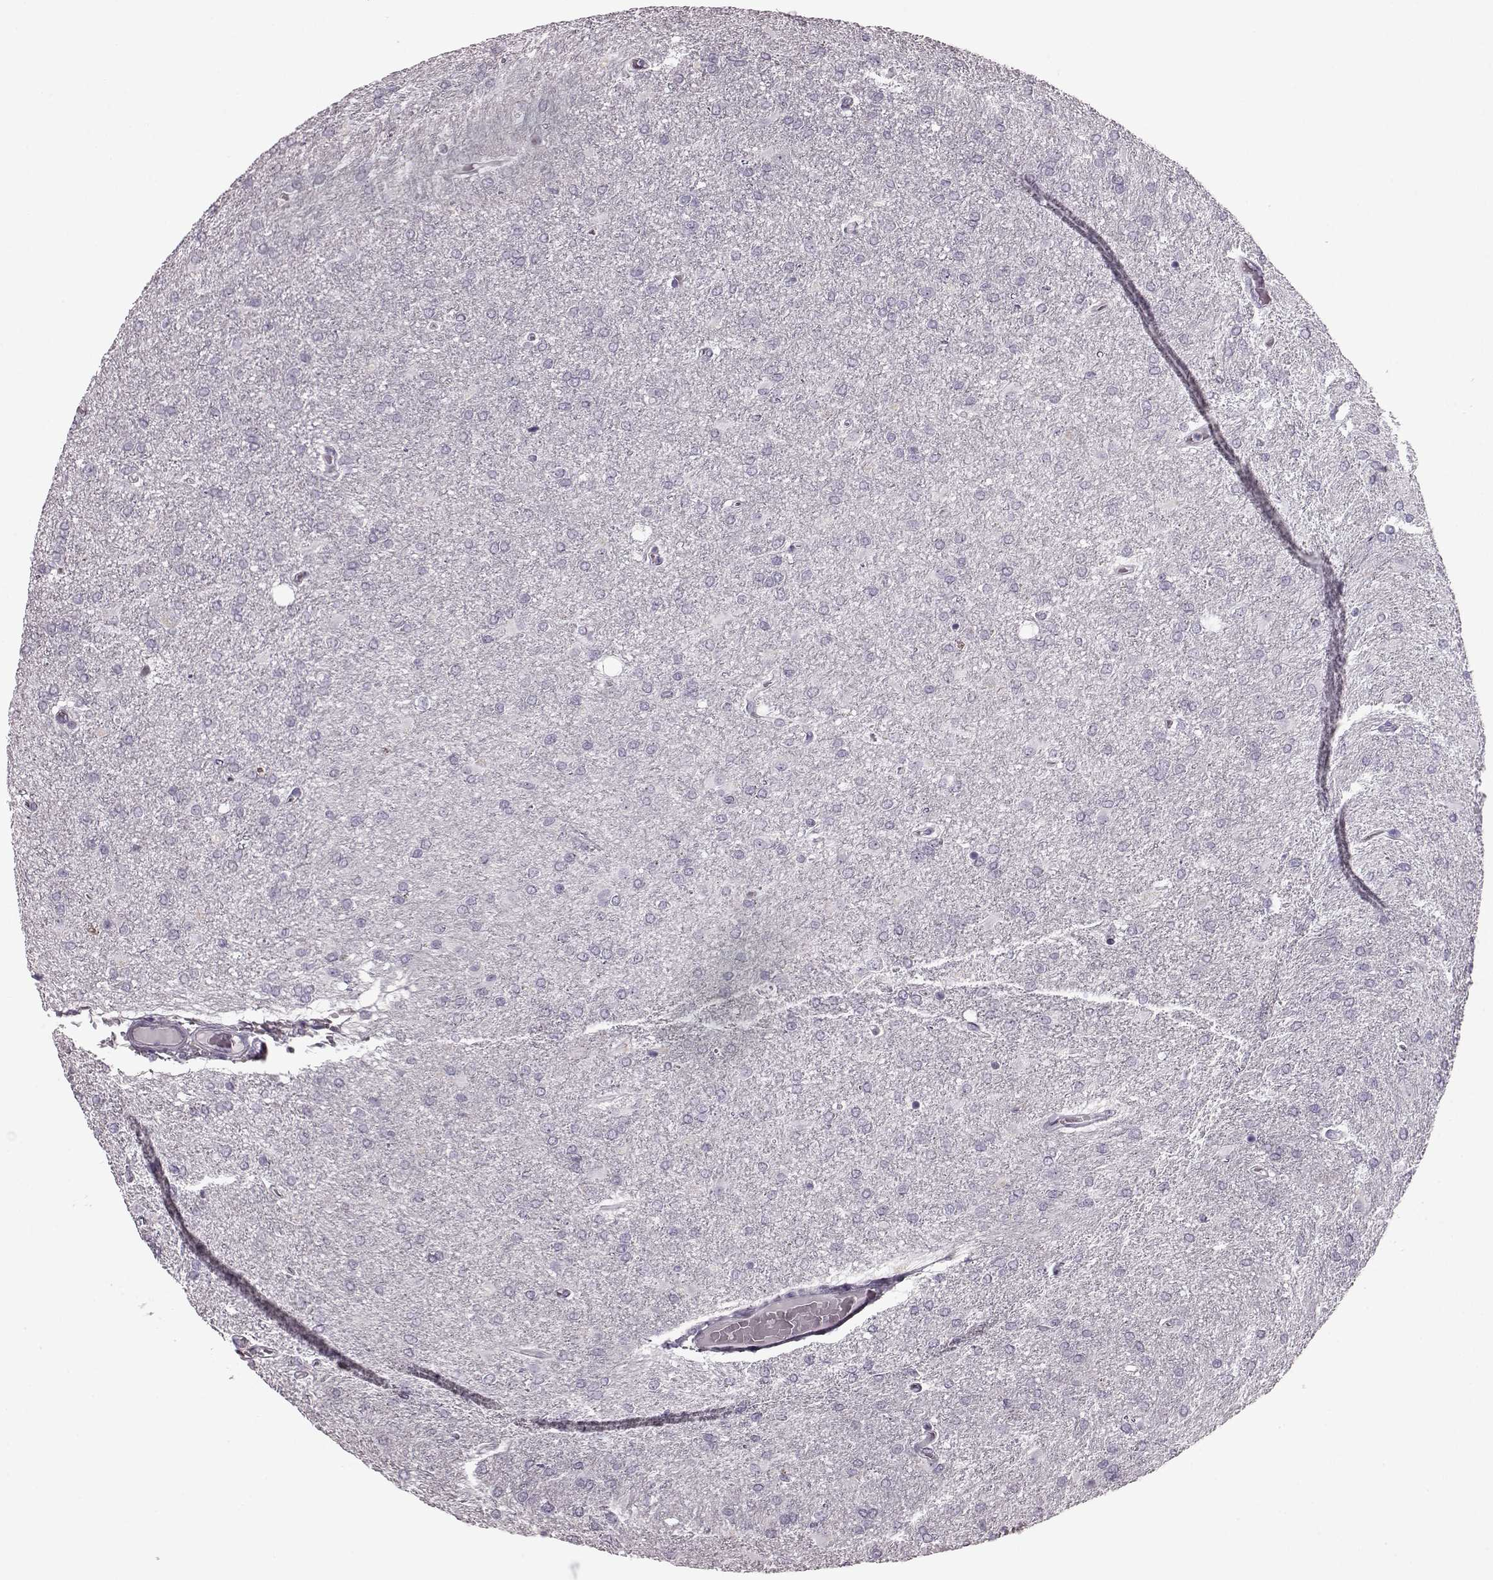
{"staining": {"intensity": "negative", "quantity": "none", "location": "none"}, "tissue": "glioma", "cell_type": "Tumor cells", "image_type": "cancer", "snomed": [{"axis": "morphology", "description": "Glioma, malignant, High grade"}, {"axis": "topography", "description": "Cerebral cortex"}], "caption": "Tumor cells show no significant protein positivity in glioma.", "gene": "CST7", "patient": {"sex": "male", "age": 70}}